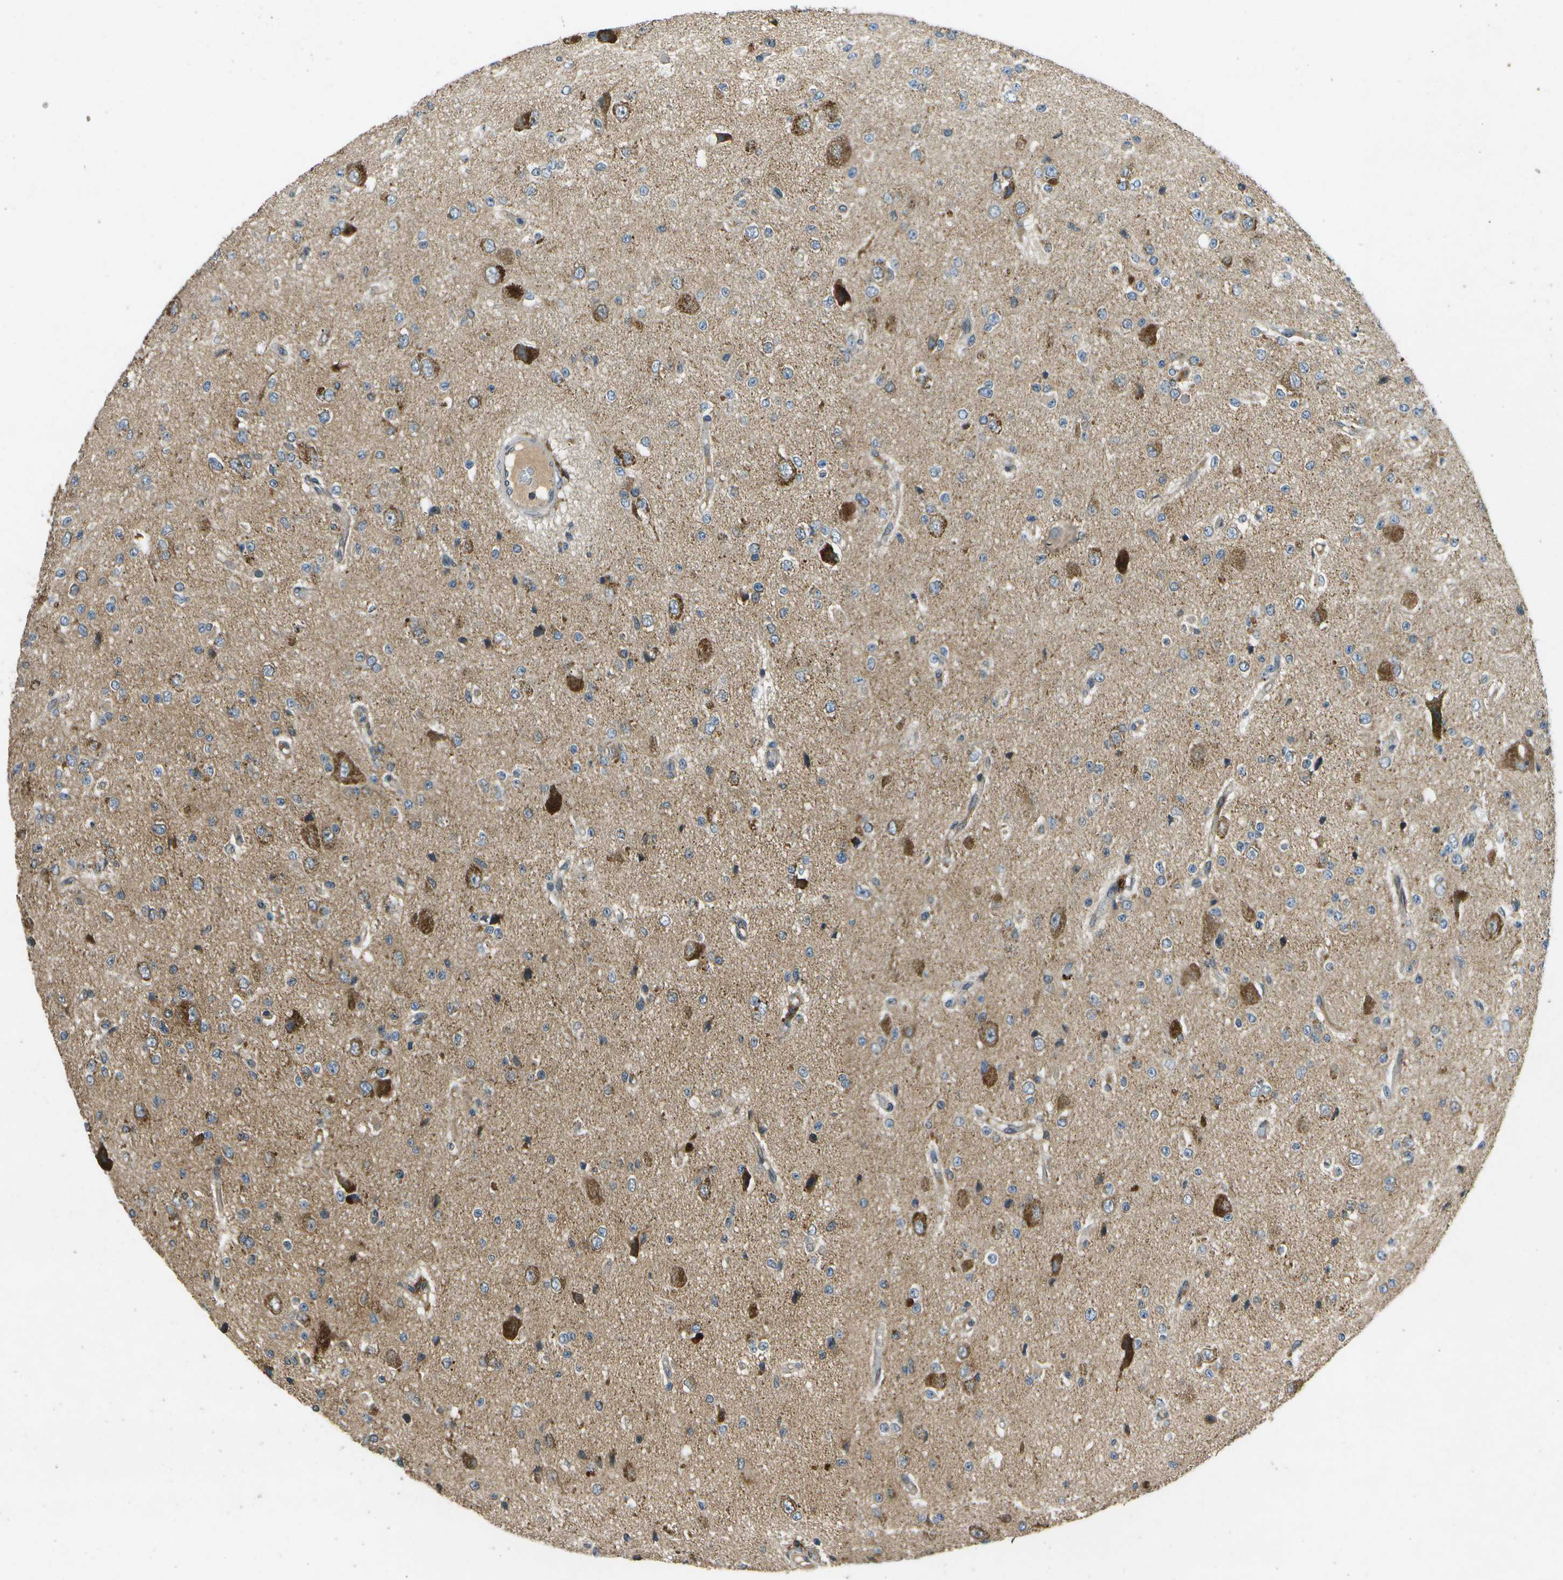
{"staining": {"intensity": "moderate", "quantity": "<25%", "location": "cytoplasmic/membranous"}, "tissue": "glioma", "cell_type": "Tumor cells", "image_type": "cancer", "snomed": [{"axis": "morphology", "description": "Glioma, malignant, High grade"}, {"axis": "topography", "description": "pancreas cauda"}], "caption": "Immunohistochemistry (IHC) histopathology image of human glioma stained for a protein (brown), which exhibits low levels of moderate cytoplasmic/membranous positivity in approximately <25% of tumor cells.", "gene": "HFE", "patient": {"sex": "male", "age": 60}}